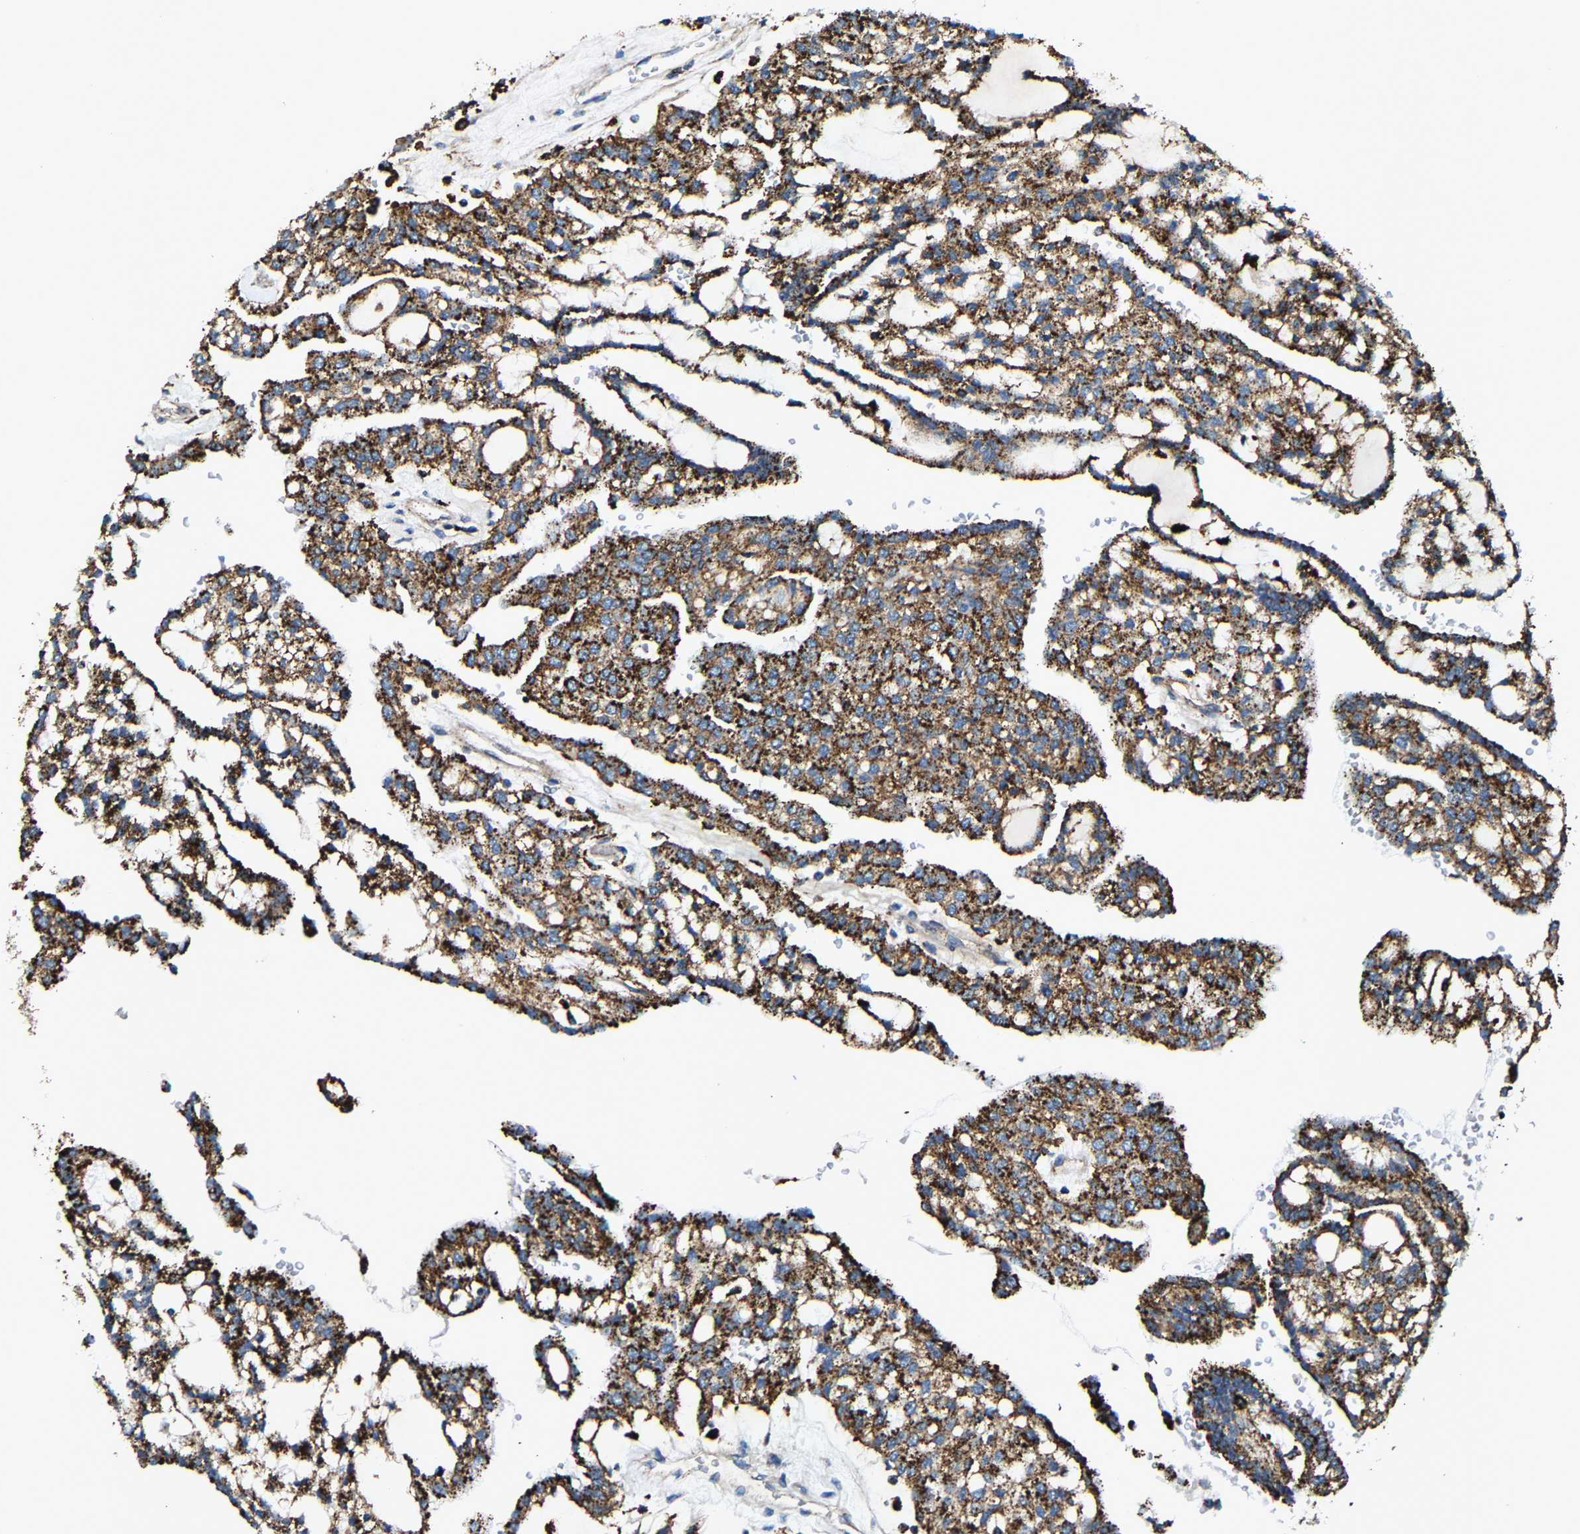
{"staining": {"intensity": "moderate", "quantity": ">75%", "location": "cytoplasmic/membranous"}, "tissue": "renal cancer", "cell_type": "Tumor cells", "image_type": "cancer", "snomed": [{"axis": "morphology", "description": "Adenocarcinoma, NOS"}, {"axis": "topography", "description": "Kidney"}], "caption": "Human adenocarcinoma (renal) stained with a protein marker displays moderate staining in tumor cells.", "gene": "DPP7", "patient": {"sex": "male", "age": 63}}